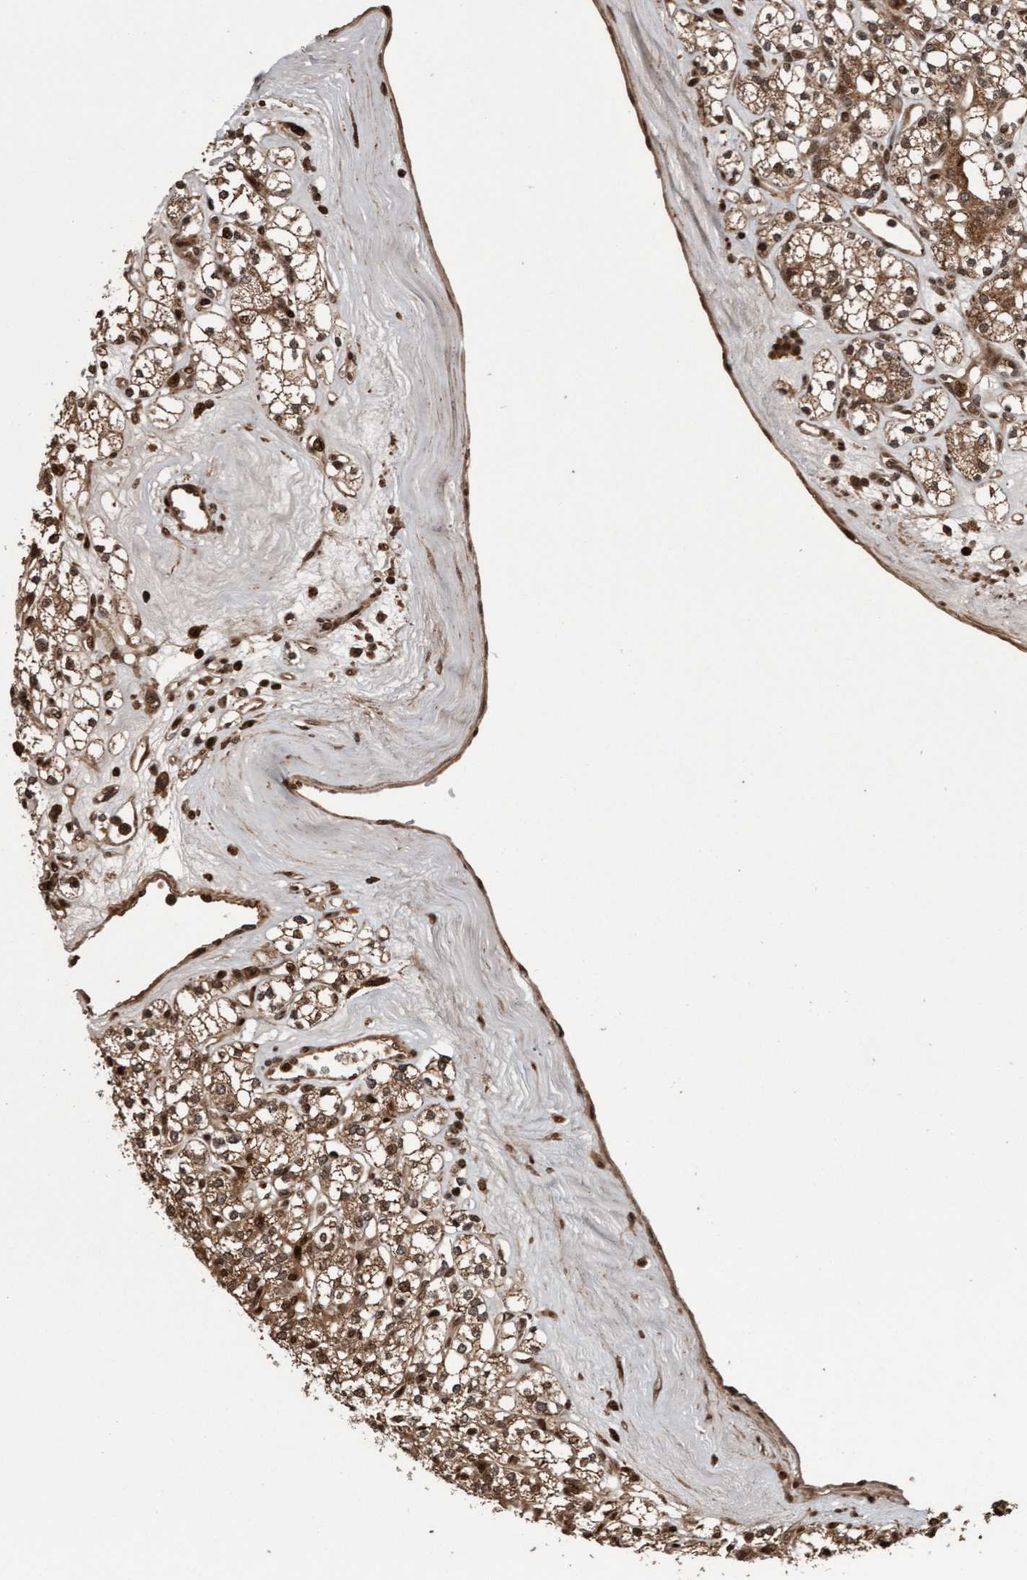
{"staining": {"intensity": "moderate", "quantity": ">75%", "location": "cytoplasmic/membranous"}, "tissue": "renal cancer", "cell_type": "Tumor cells", "image_type": "cancer", "snomed": [{"axis": "morphology", "description": "Adenocarcinoma, NOS"}, {"axis": "topography", "description": "Kidney"}], "caption": "IHC staining of renal cancer (adenocarcinoma), which exhibits medium levels of moderate cytoplasmic/membranous staining in approximately >75% of tumor cells indicating moderate cytoplasmic/membranous protein staining. The staining was performed using DAB (brown) for protein detection and nuclei were counterstained in hematoxylin (blue).", "gene": "PECR", "patient": {"sex": "male", "age": 77}}